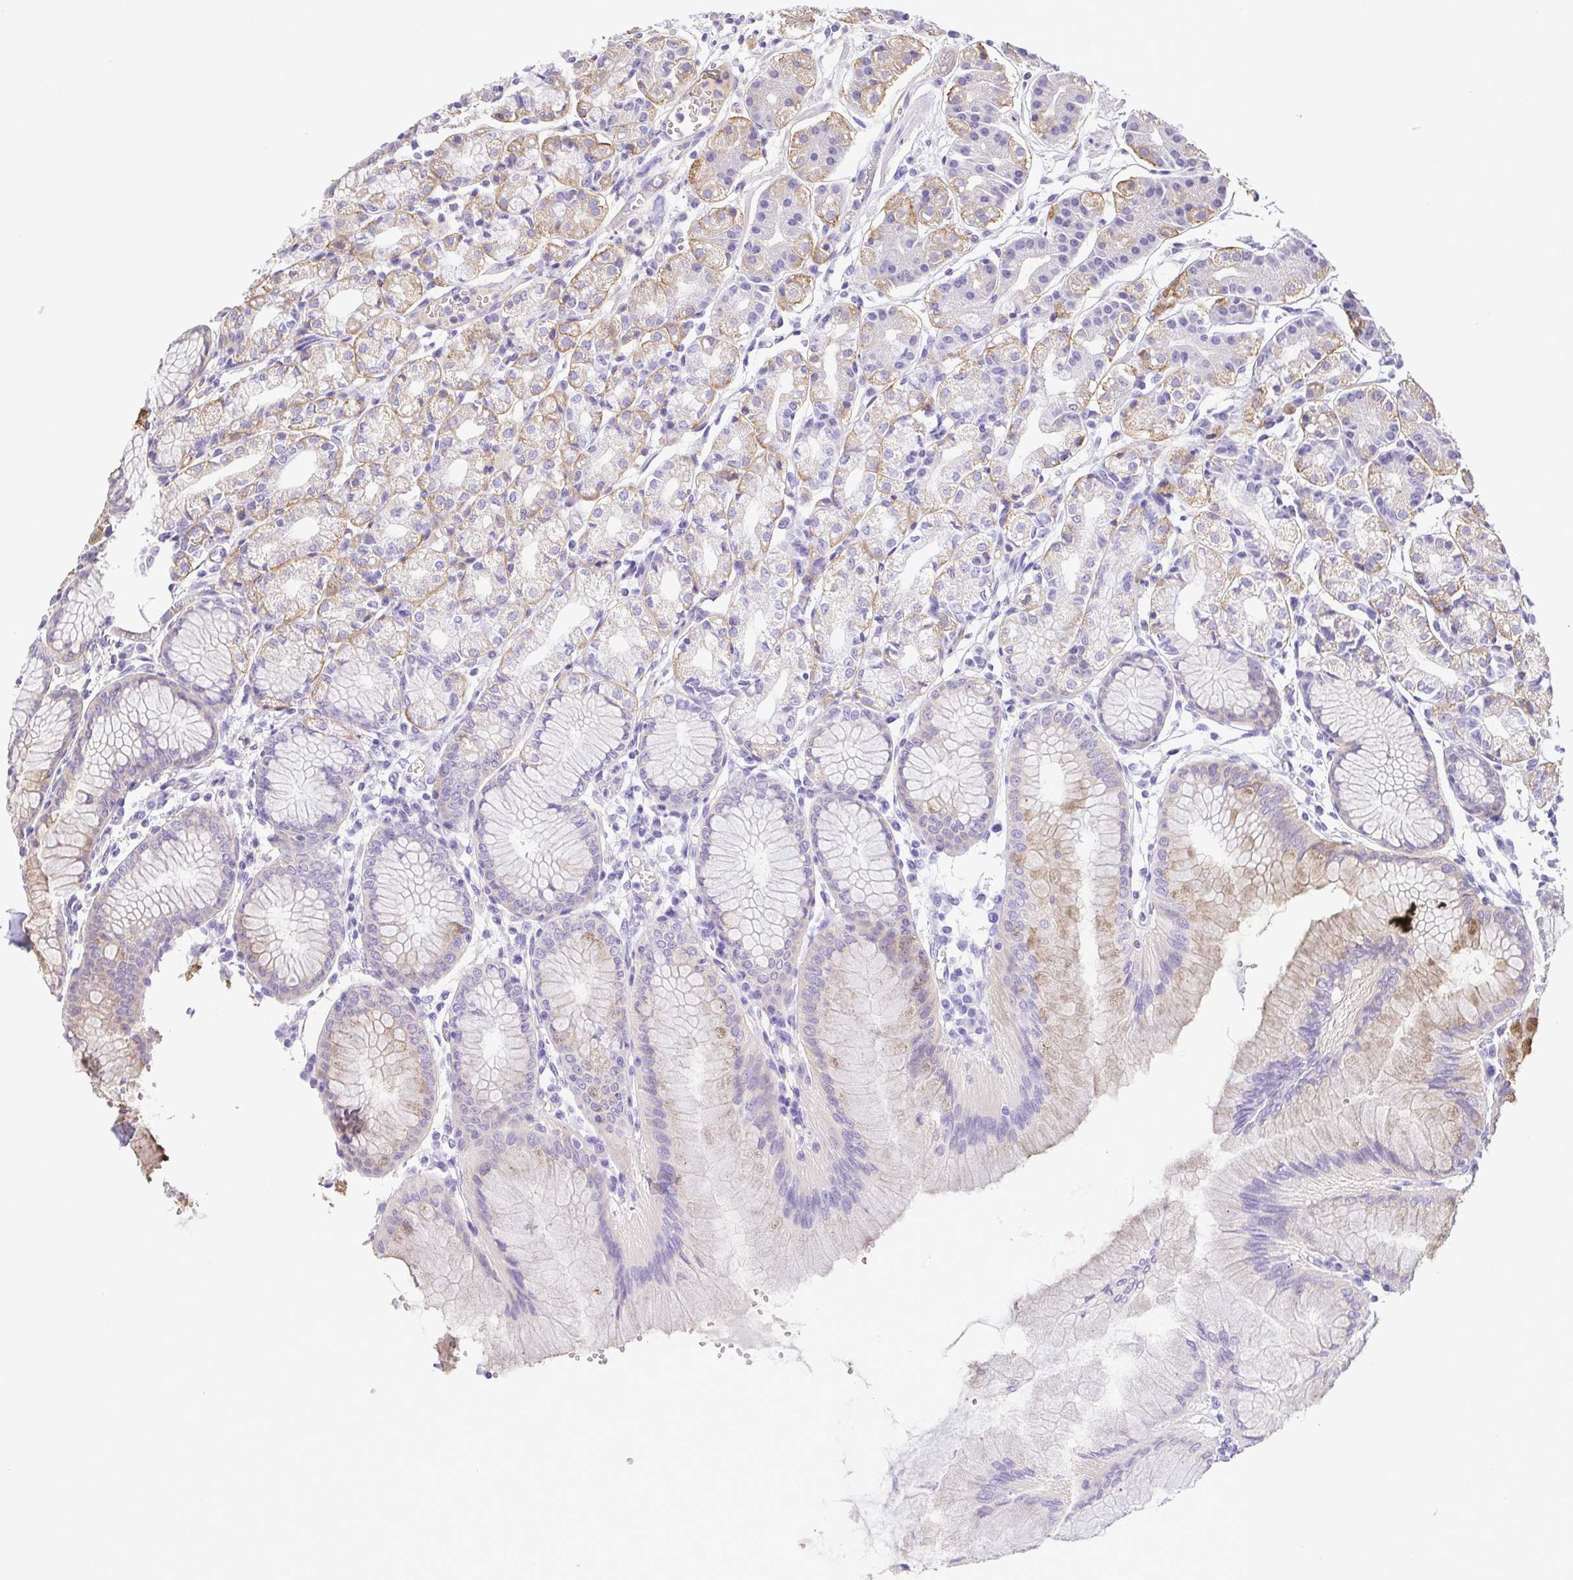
{"staining": {"intensity": "weak", "quantity": "25%-75%", "location": "cytoplasmic/membranous"}, "tissue": "stomach", "cell_type": "Glandular cells", "image_type": "normal", "snomed": [{"axis": "morphology", "description": "Normal tissue, NOS"}, {"axis": "topography", "description": "Stomach"}], "caption": "Immunohistochemistry (IHC) micrograph of normal stomach: human stomach stained using immunohistochemistry (IHC) shows low levels of weak protein expression localized specifically in the cytoplasmic/membranous of glandular cells, appearing as a cytoplasmic/membranous brown color.", "gene": "EPB42", "patient": {"sex": "female", "age": 57}}